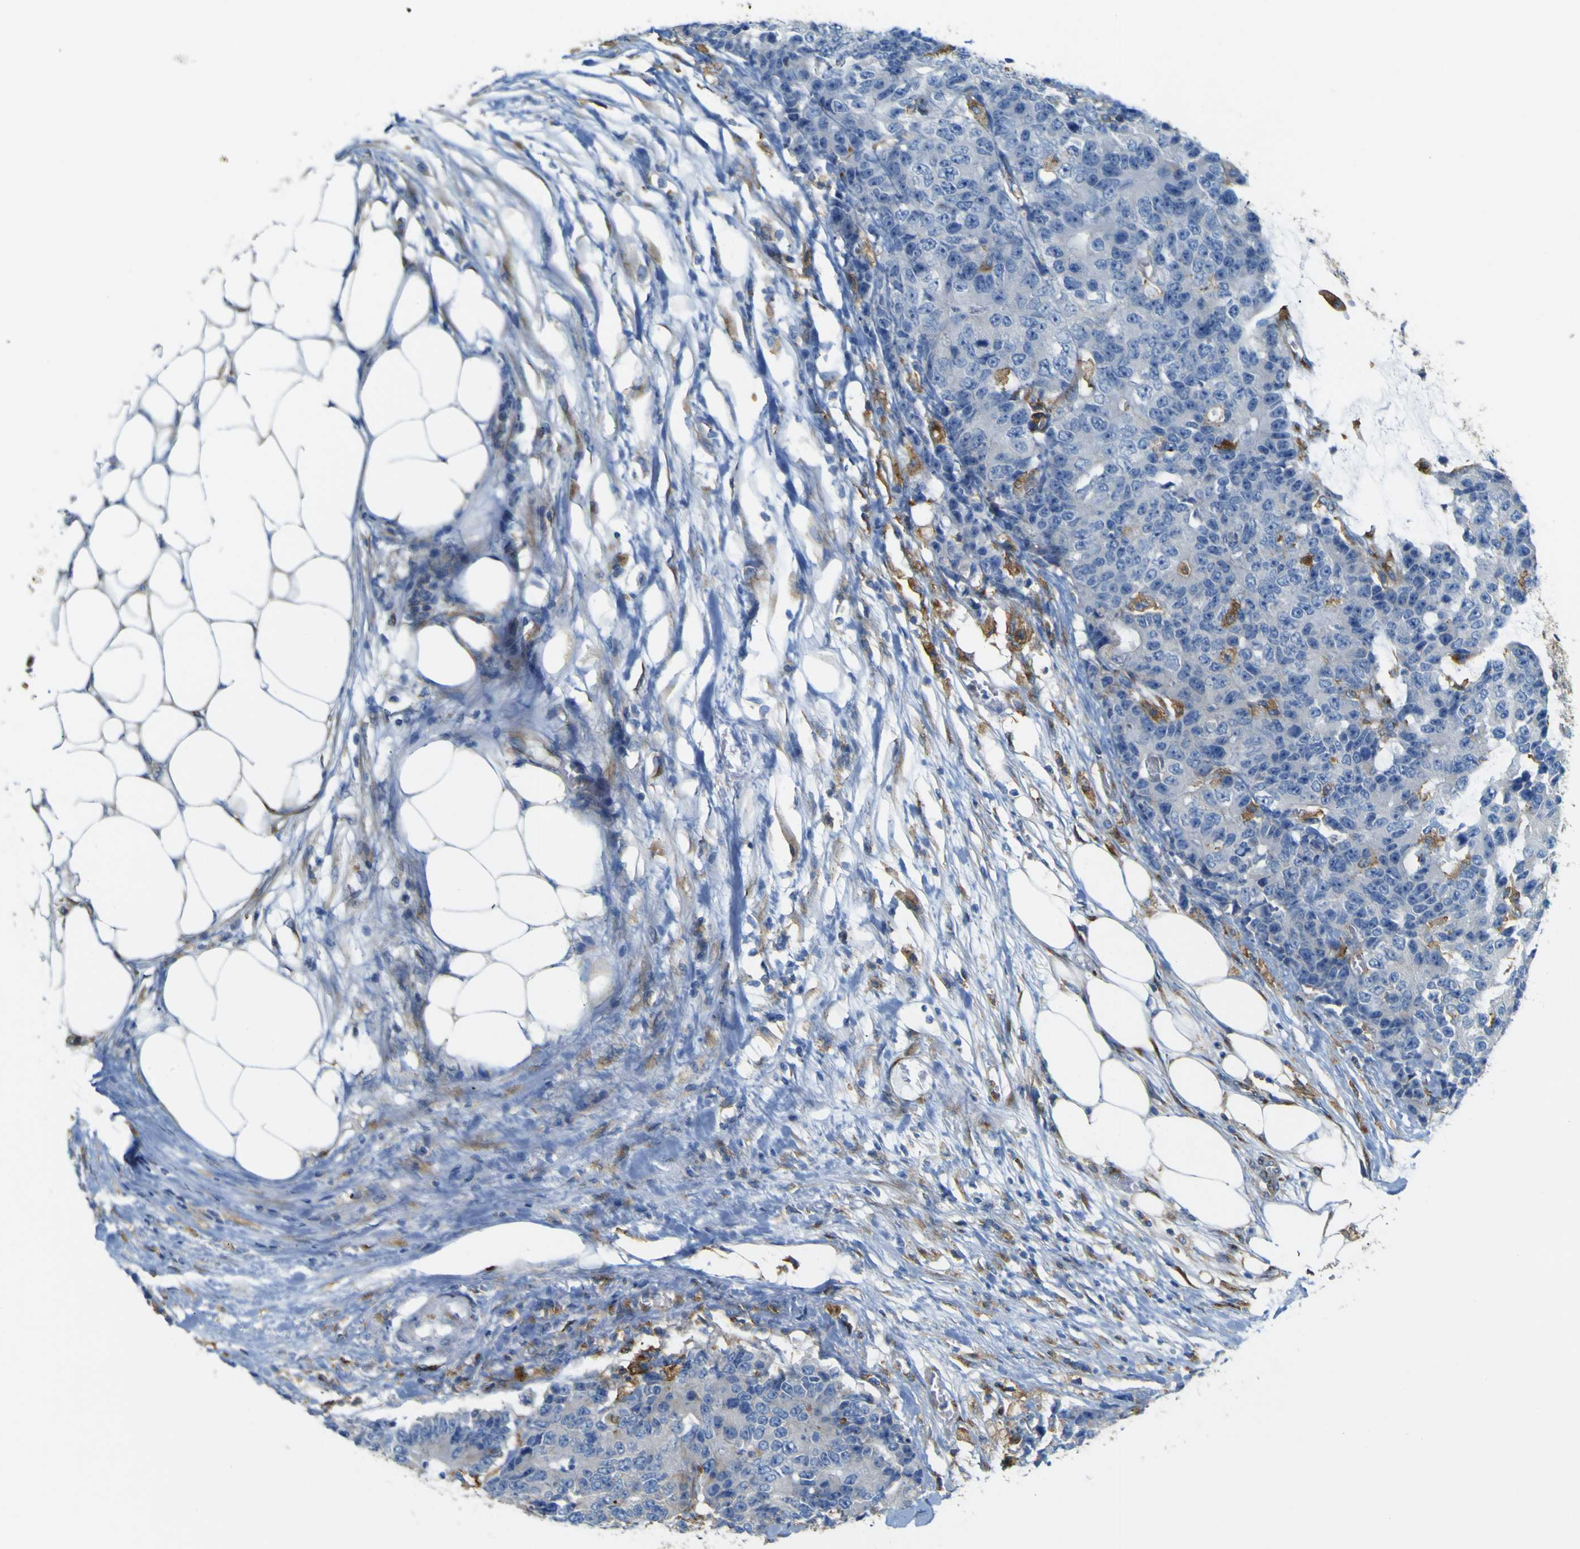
{"staining": {"intensity": "negative", "quantity": "none", "location": "none"}, "tissue": "colorectal cancer", "cell_type": "Tumor cells", "image_type": "cancer", "snomed": [{"axis": "morphology", "description": "Adenocarcinoma, NOS"}, {"axis": "topography", "description": "Colon"}], "caption": "High magnification brightfield microscopy of colorectal cancer (adenocarcinoma) stained with DAB (brown) and counterstained with hematoxylin (blue): tumor cells show no significant expression.", "gene": "IGF2R", "patient": {"sex": "female", "age": 86}}